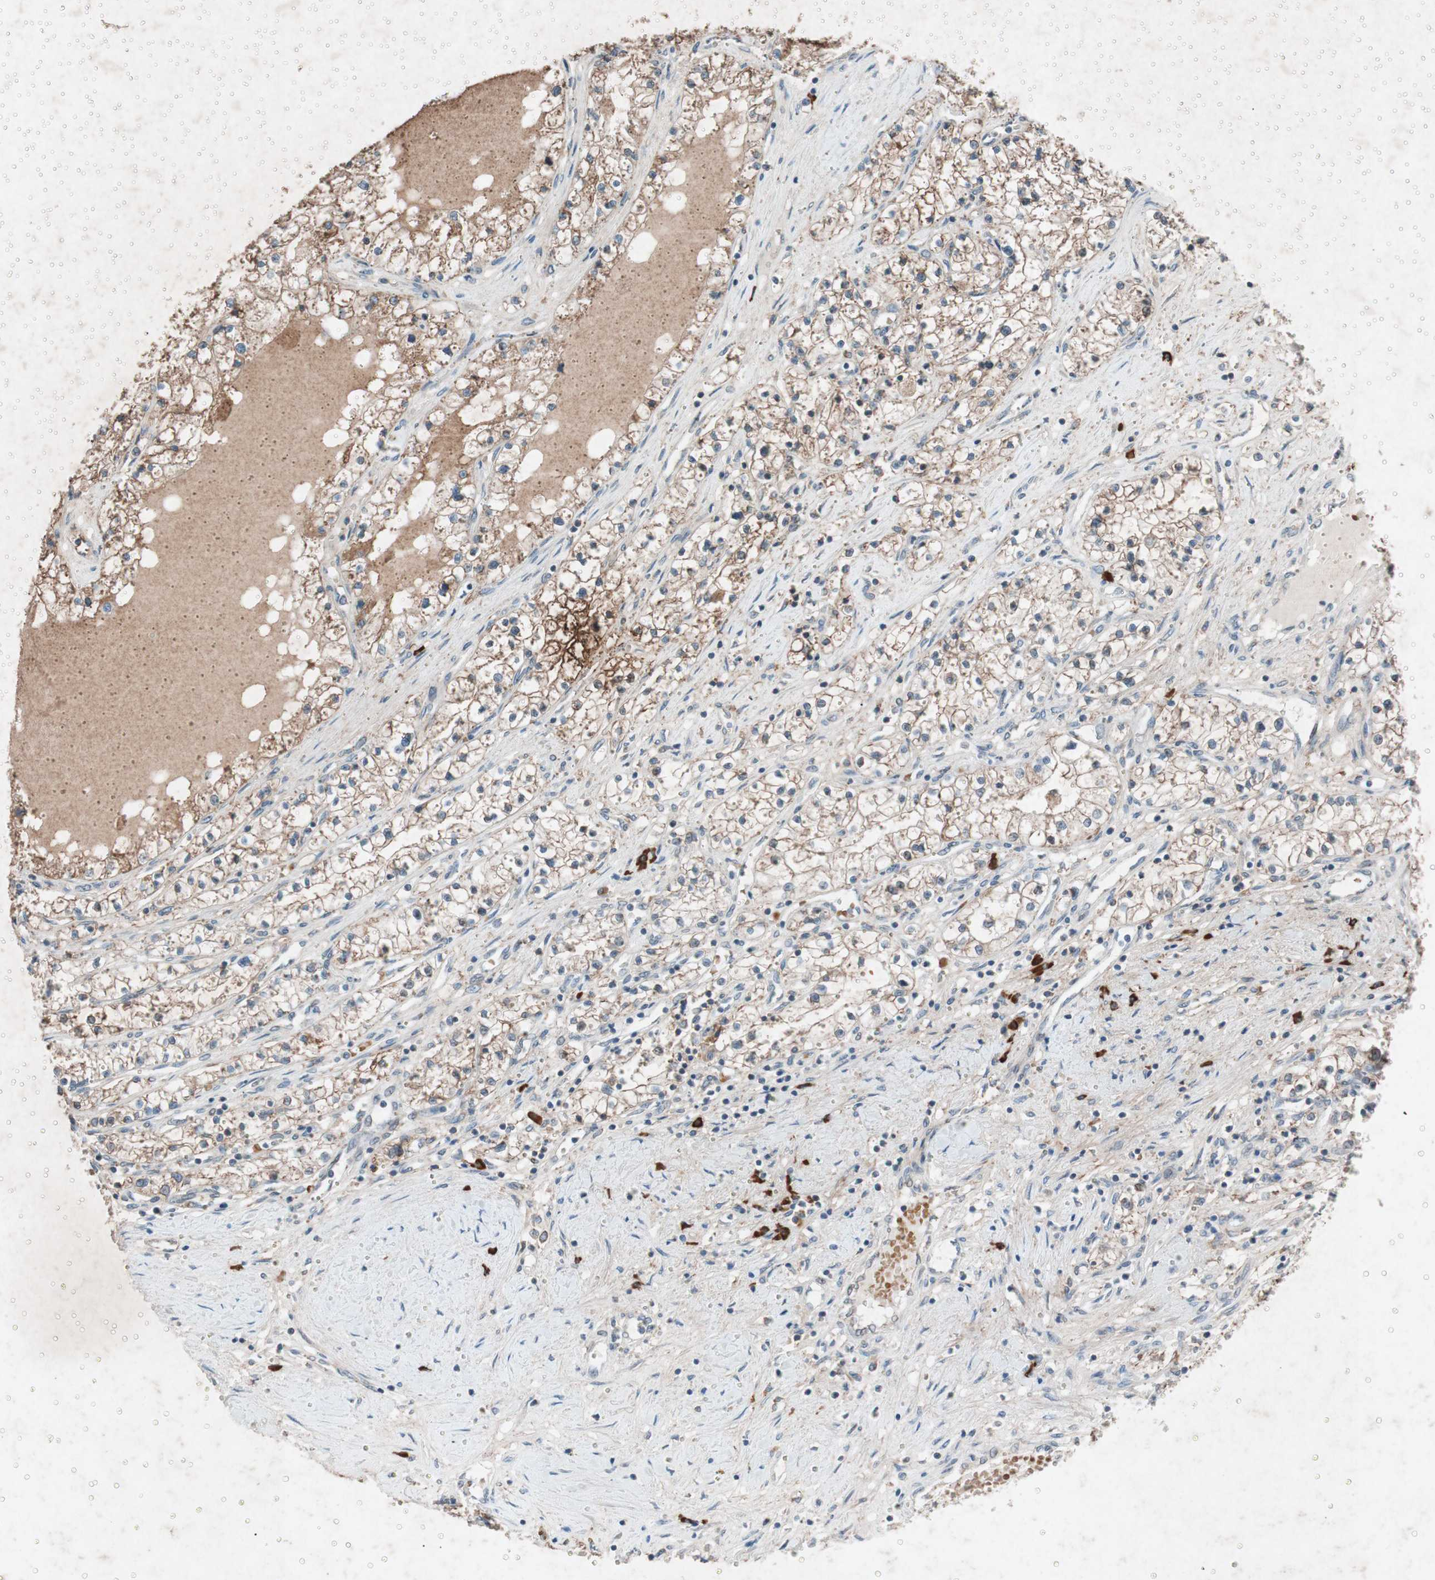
{"staining": {"intensity": "weak", "quantity": ">75%", "location": "cytoplasmic/membranous"}, "tissue": "renal cancer", "cell_type": "Tumor cells", "image_type": "cancer", "snomed": [{"axis": "morphology", "description": "Adenocarcinoma, NOS"}, {"axis": "topography", "description": "Kidney"}], "caption": "Protein analysis of renal adenocarcinoma tissue demonstrates weak cytoplasmic/membranous expression in about >75% of tumor cells.", "gene": "GRB7", "patient": {"sex": "male", "age": 68}}